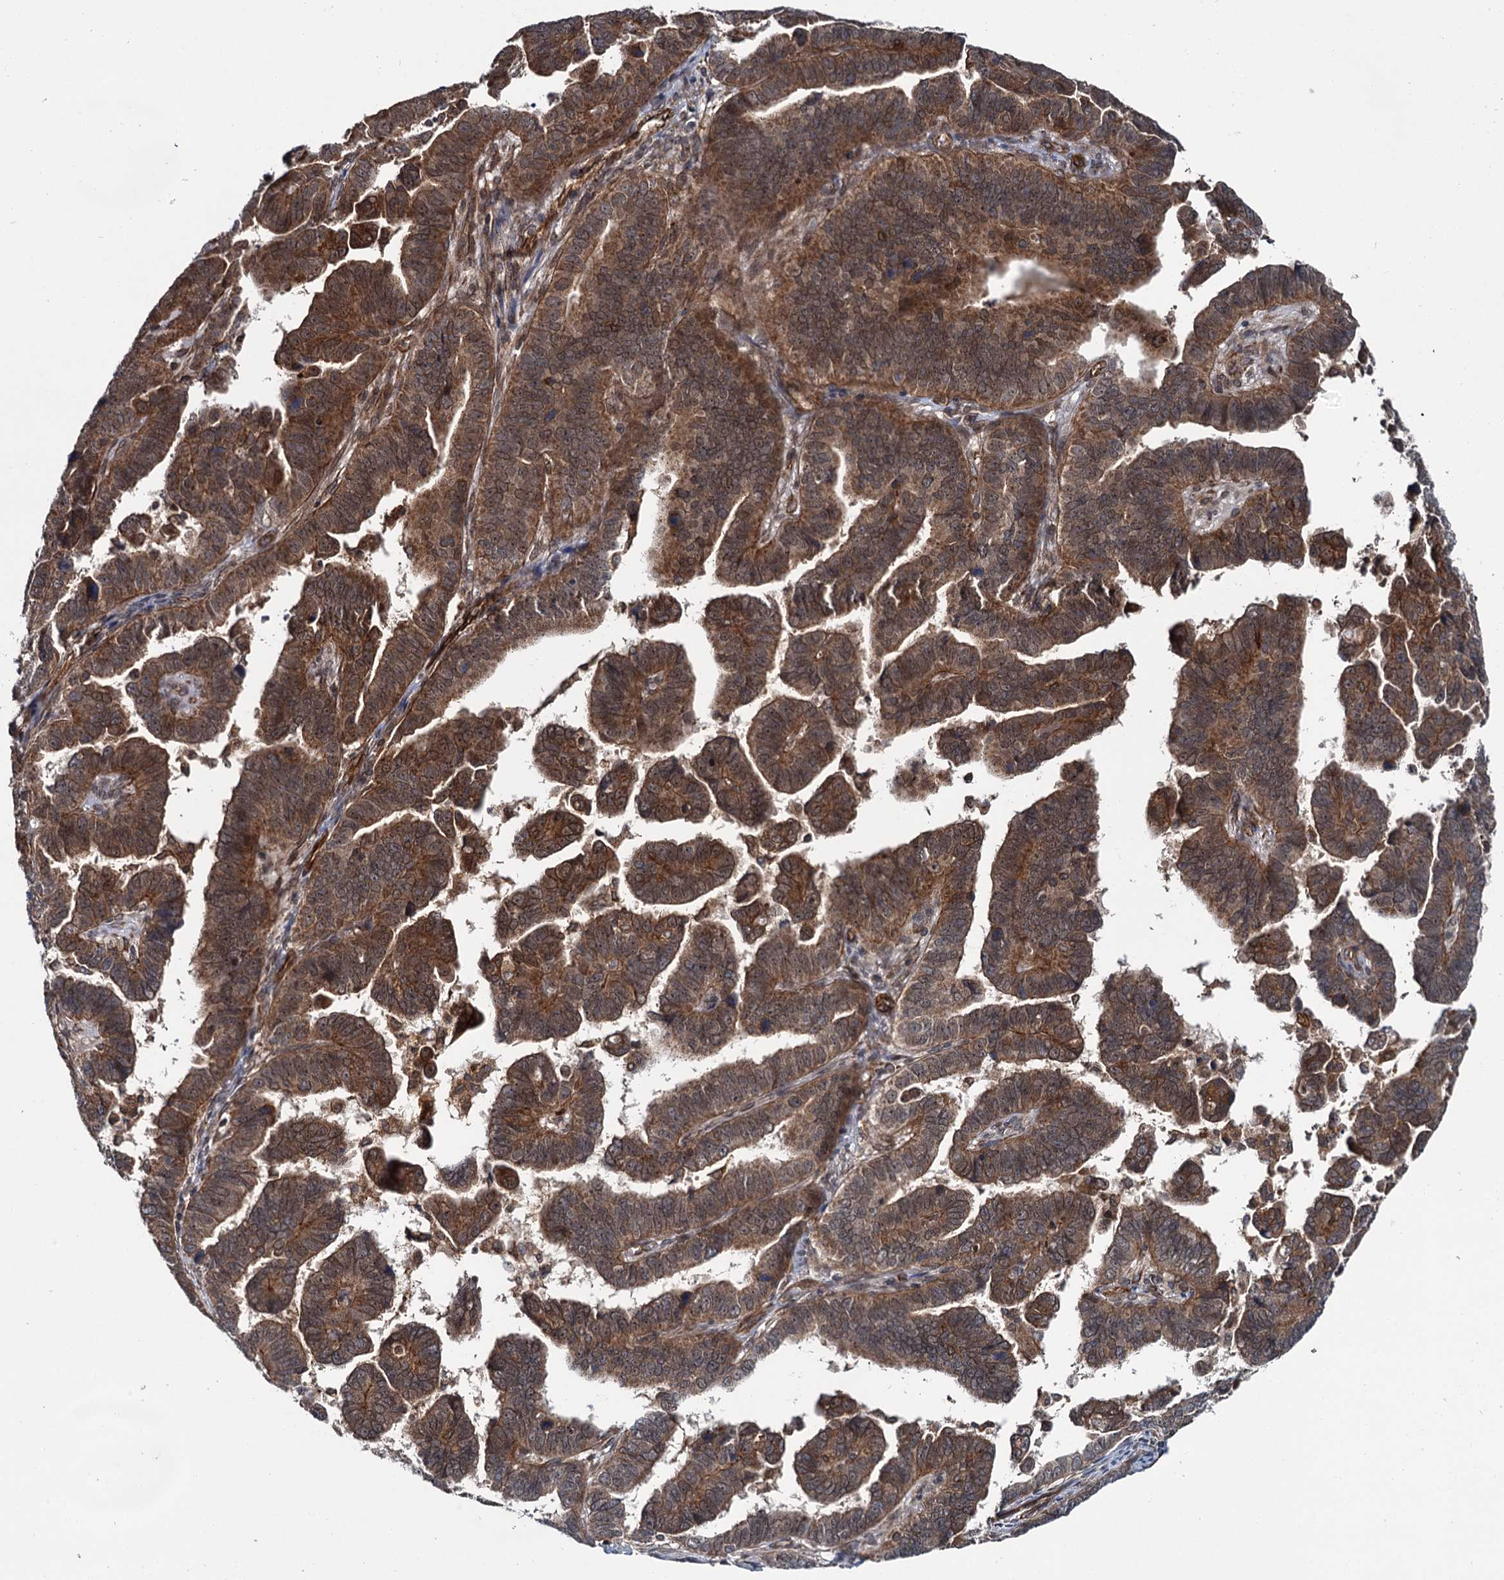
{"staining": {"intensity": "strong", "quantity": ">75%", "location": "cytoplasmic/membranous"}, "tissue": "endometrial cancer", "cell_type": "Tumor cells", "image_type": "cancer", "snomed": [{"axis": "morphology", "description": "Adenocarcinoma, NOS"}, {"axis": "topography", "description": "Endometrium"}], "caption": "This is an image of IHC staining of endometrial adenocarcinoma, which shows strong staining in the cytoplasmic/membranous of tumor cells.", "gene": "ZFYVE19", "patient": {"sex": "female", "age": 75}}